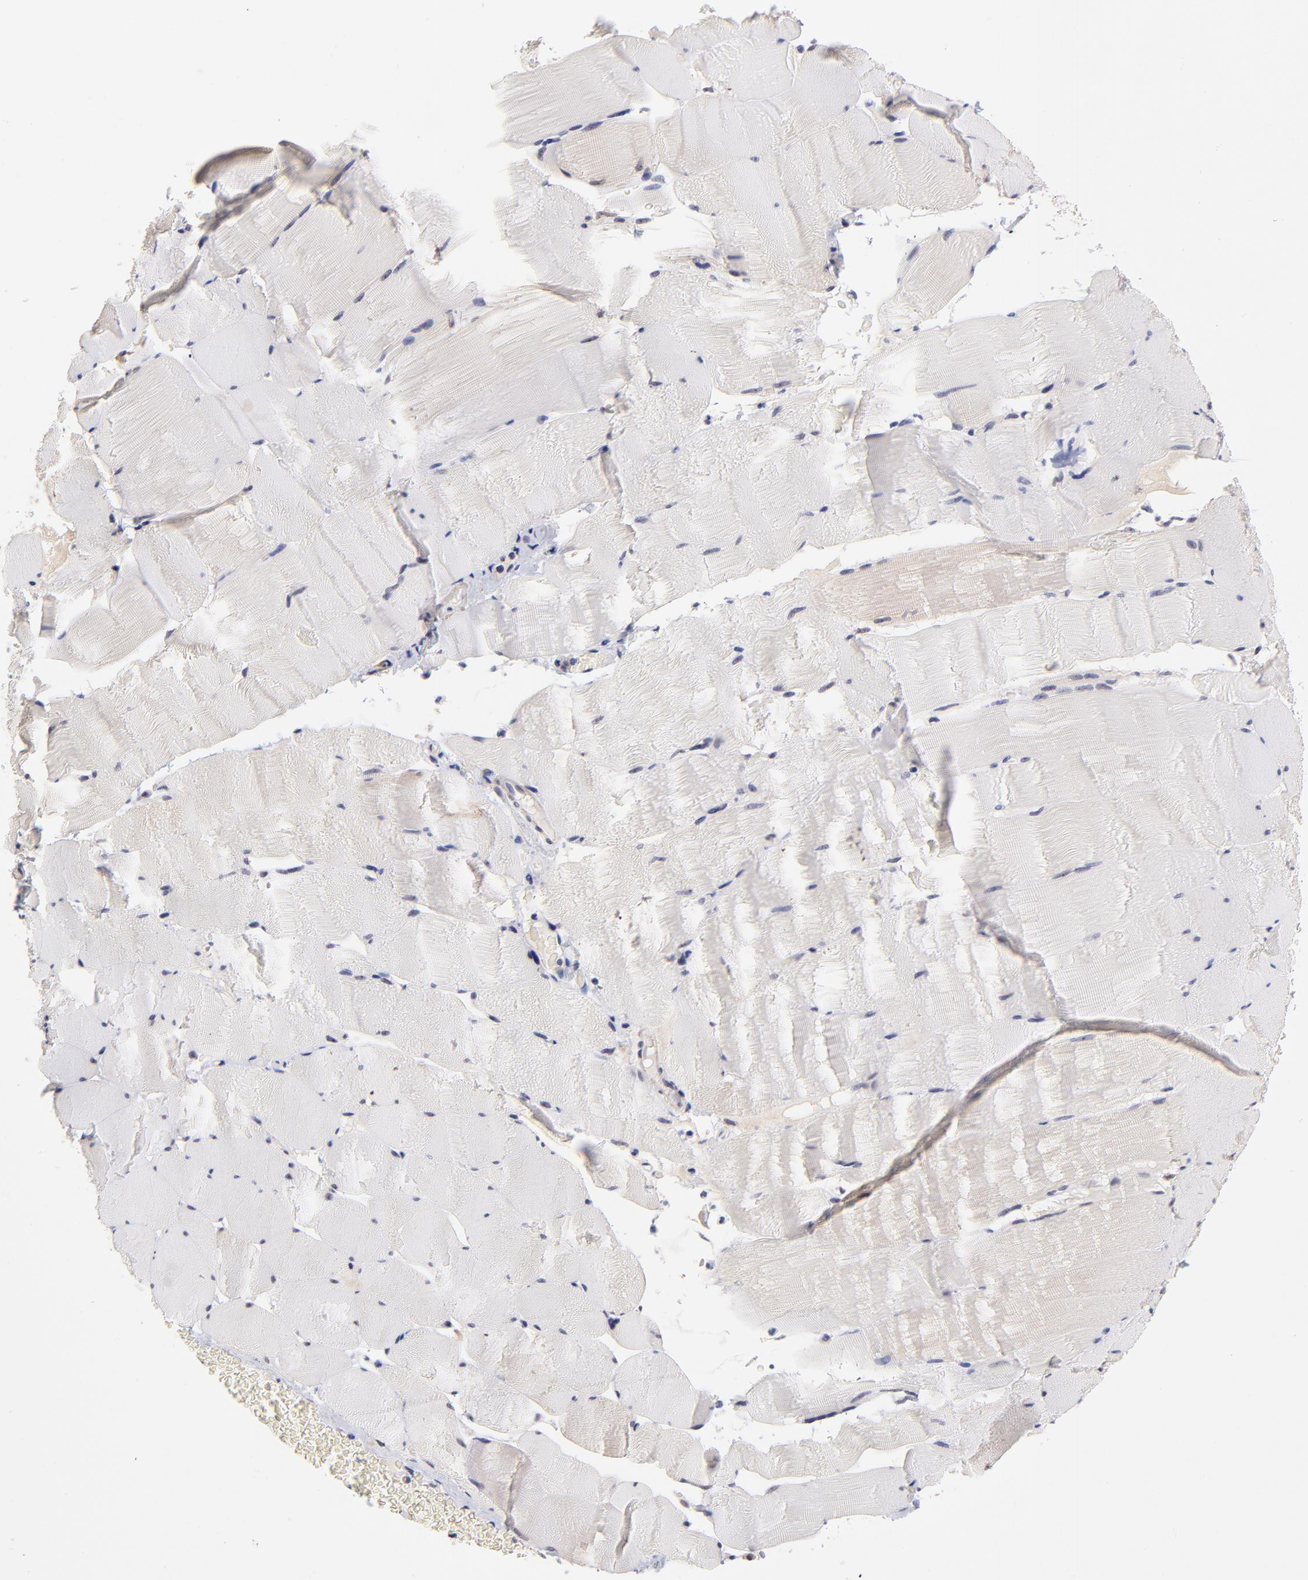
{"staining": {"intensity": "negative", "quantity": "none", "location": "none"}, "tissue": "skeletal muscle", "cell_type": "Myocytes", "image_type": "normal", "snomed": [{"axis": "morphology", "description": "Normal tissue, NOS"}, {"axis": "topography", "description": "Skeletal muscle"}], "caption": "Myocytes are negative for protein expression in normal human skeletal muscle. (Stains: DAB immunohistochemistry (IHC) with hematoxylin counter stain, Microscopy: brightfield microscopy at high magnification).", "gene": "UBE2E2", "patient": {"sex": "male", "age": 62}}